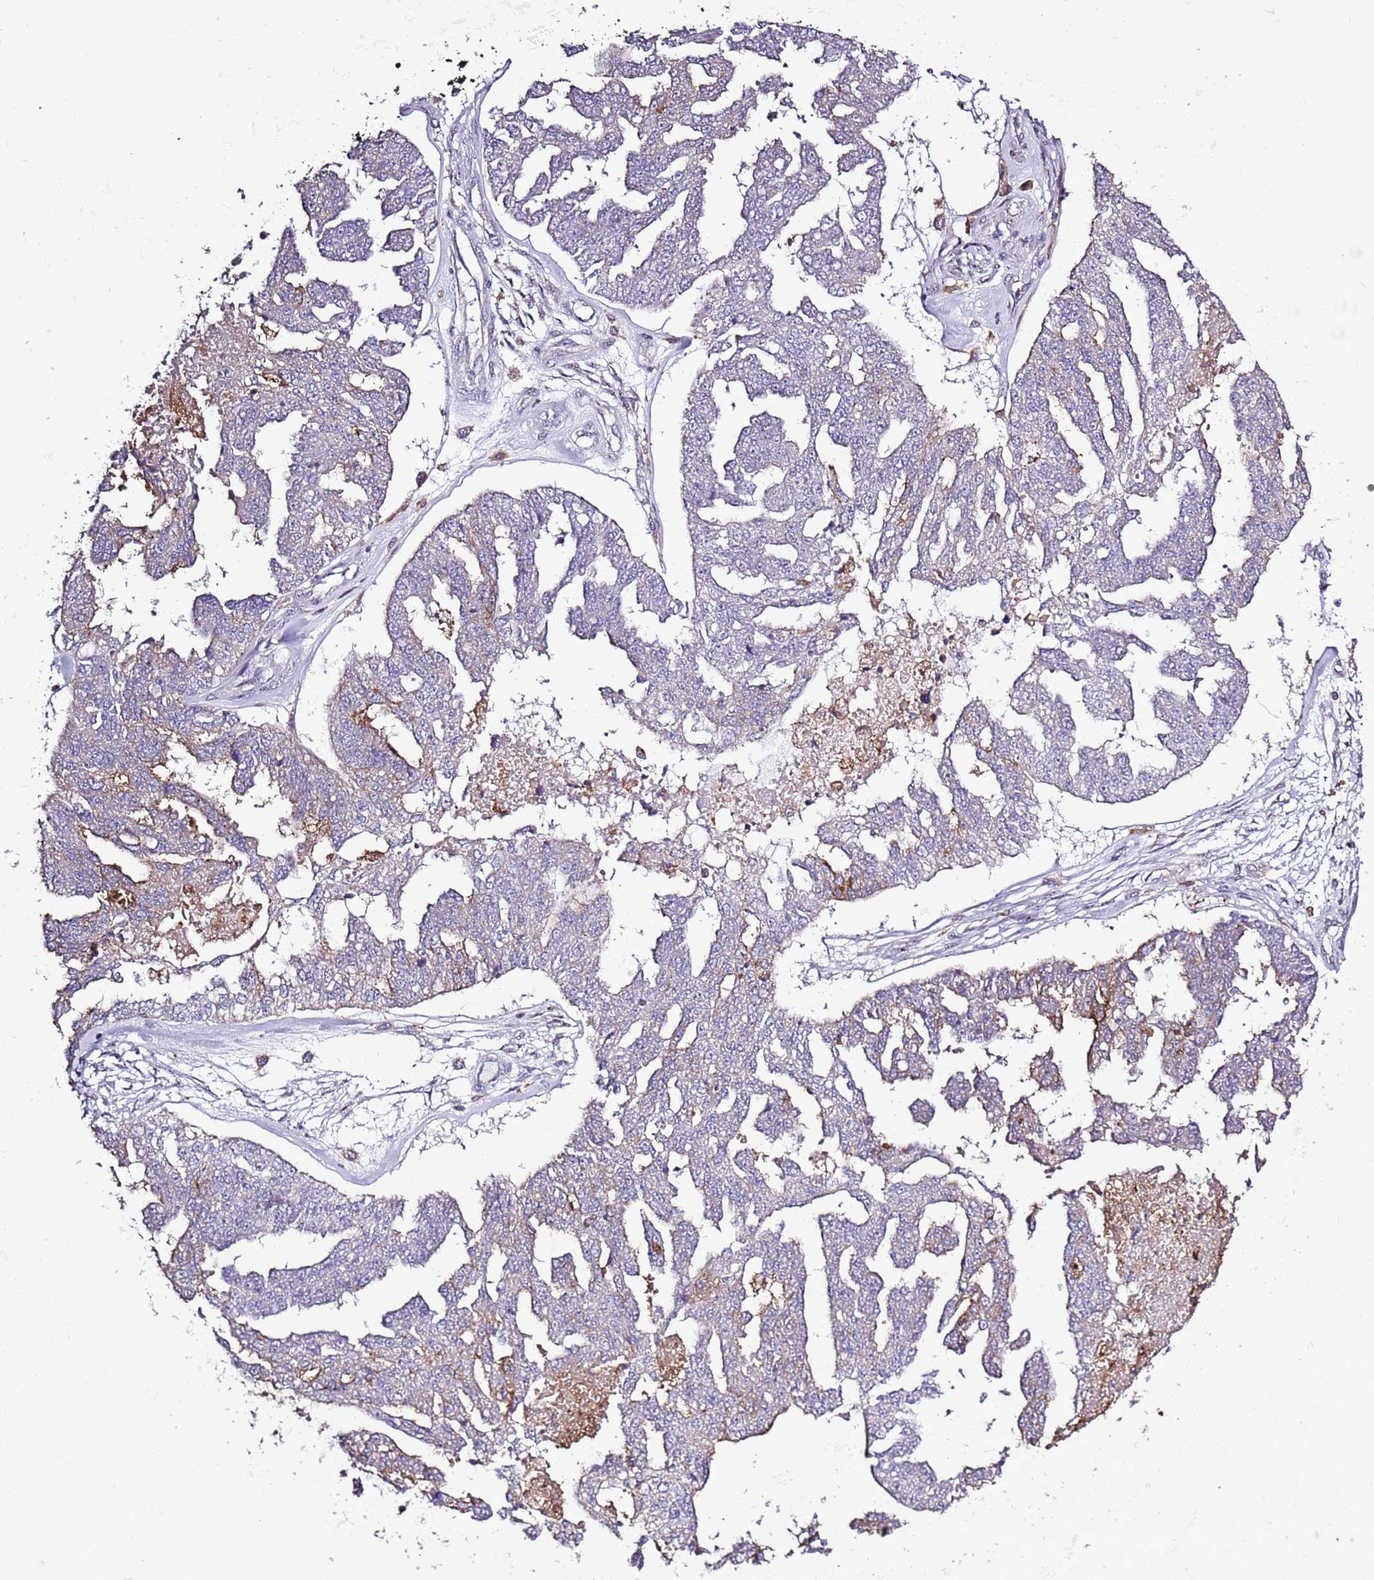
{"staining": {"intensity": "moderate", "quantity": "<25%", "location": "cytoplasmic/membranous"}, "tissue": "ovarian cancer", "cell_type": "Tumor cells", "image_type": "cancer", "snomed": [{"axis": "morphology", "description": "Cystadenocarcinoma, serous, NOS"}, {"axis": "topography", "description": "Ovary"}], "caption": "Ovarian serous cystadenocarcinoma tissue exhibits moderate cytoplasmic/membranous positivity in about <25% of tumor cells (brown staining indicates protein expression, while blue staining denotes nuclei).", "gene": "CAPN9", "patient": {"sex": "female", "age": 58}}